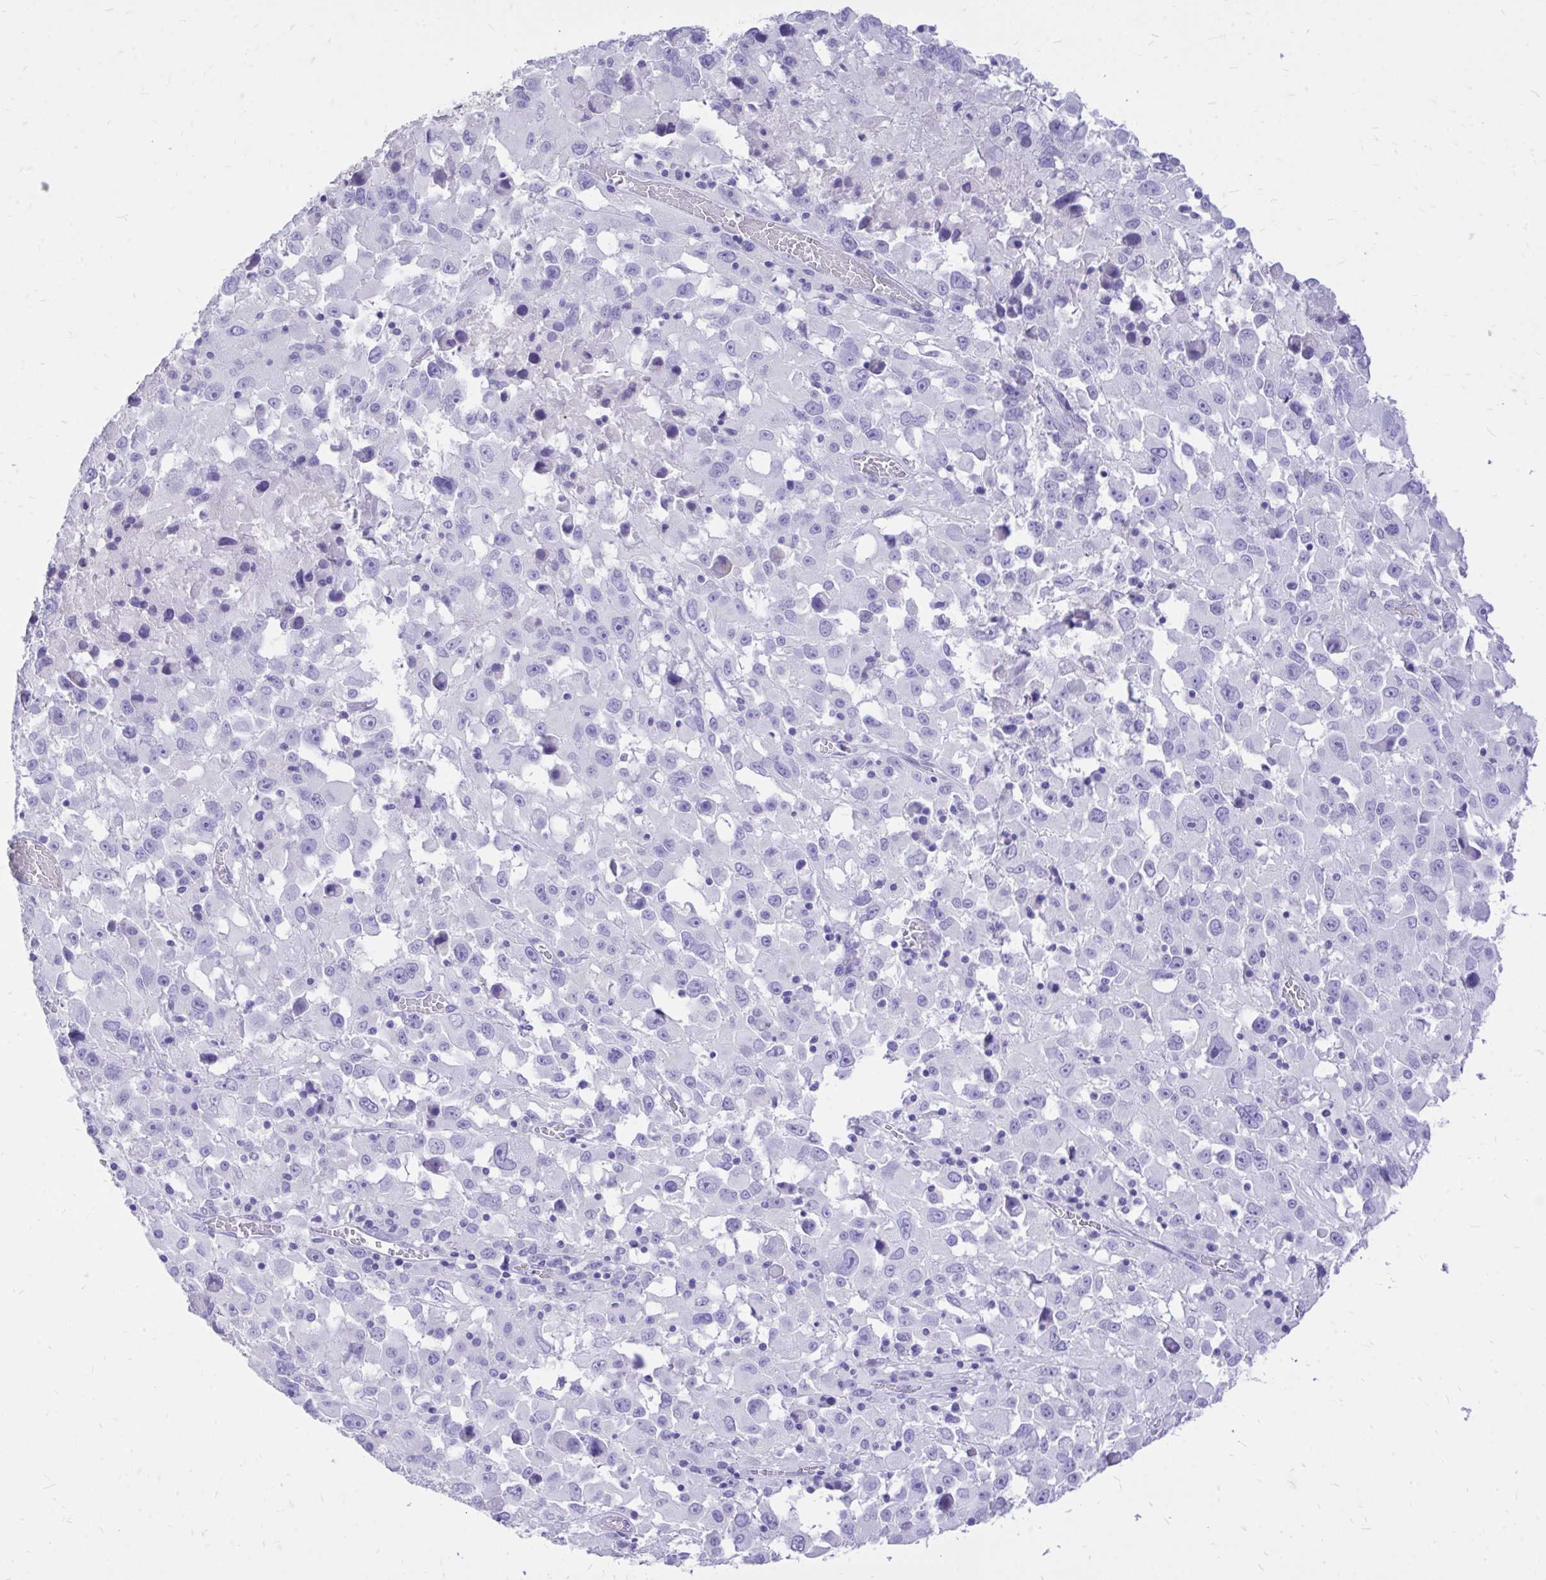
{"staining": {"intensity": "negative", "quantity": "none", "location": "none"}, "tissue": "melanoma", "cell_type": "Tumor cells", "image_type": "cancer", "snomed": [{"axis": "morphology", "description": "Malignant melanoma, Metastatic site"}, {"axis": "topography", "description": "Soft tissue"}], "caption": "High magnification brightfield microscopy of melanoma stained with DAB (brown) and counterstained with hematoxylin (blue): tumor cells show no significant positivity. (Immunohistochemistry (ihc), brightfield microscopy, high magnification).", "gene": "MON1A", "patient": {"sex": "male", "age": 50}}